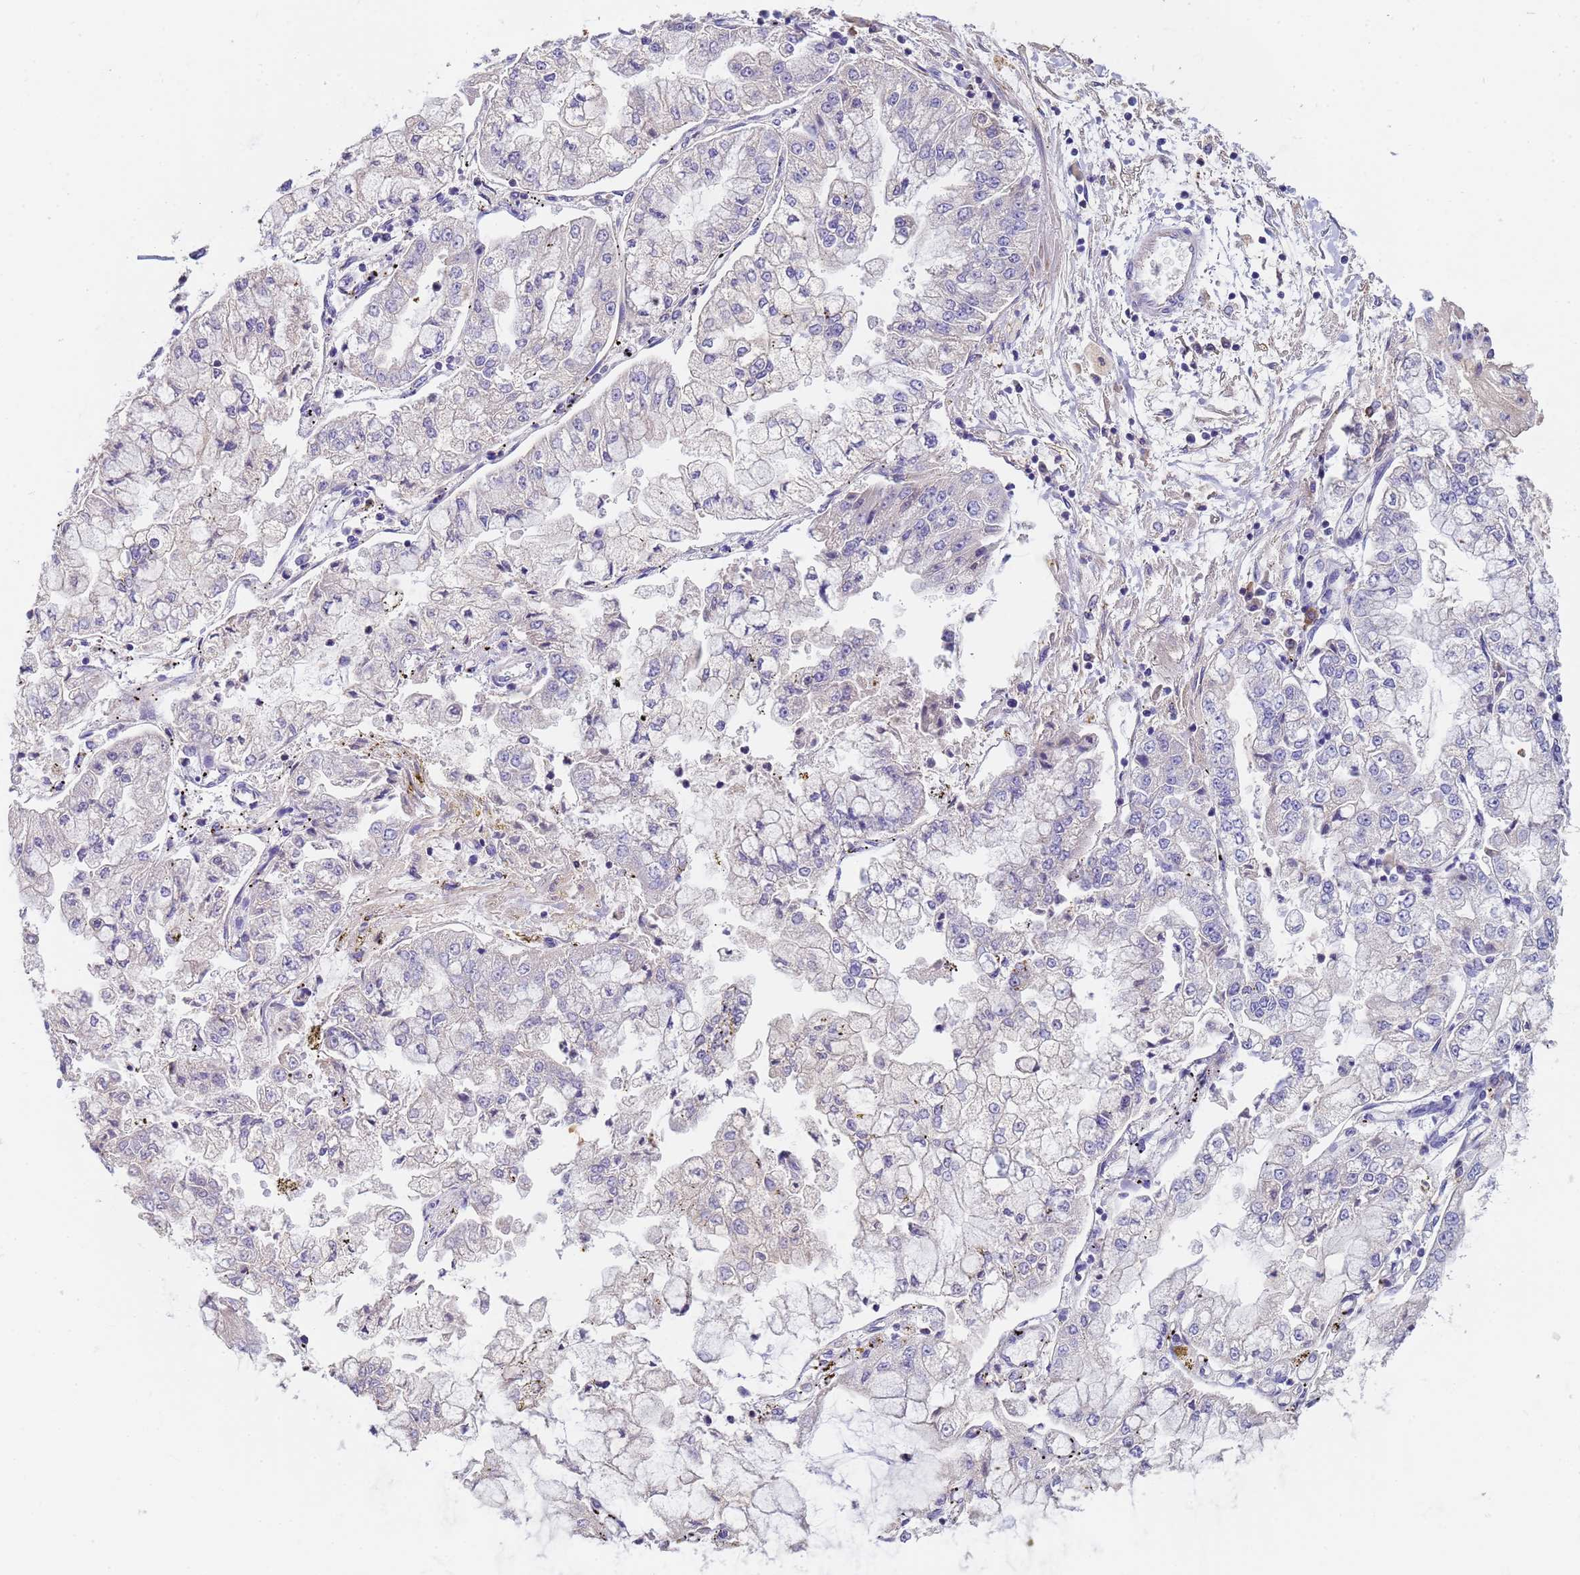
{"staining": {"intensity": "negative", "quantity": "none", "location": "none"}, "tissue": "stomach cancer", "cell_type": "Tumor cells", "image_type": "cancer", "snomed": [{"axis": "morphology", "description": "Adenocarcinoma, NOS"}, {"axis": "topography", "description": "Stomach"}], "caption": "Tumor cells show no significant protein staining in stomach cancer (adenocarcinoma).", "gene": "SLC24A3", "patient": {"sex": "male", "age": 76}}